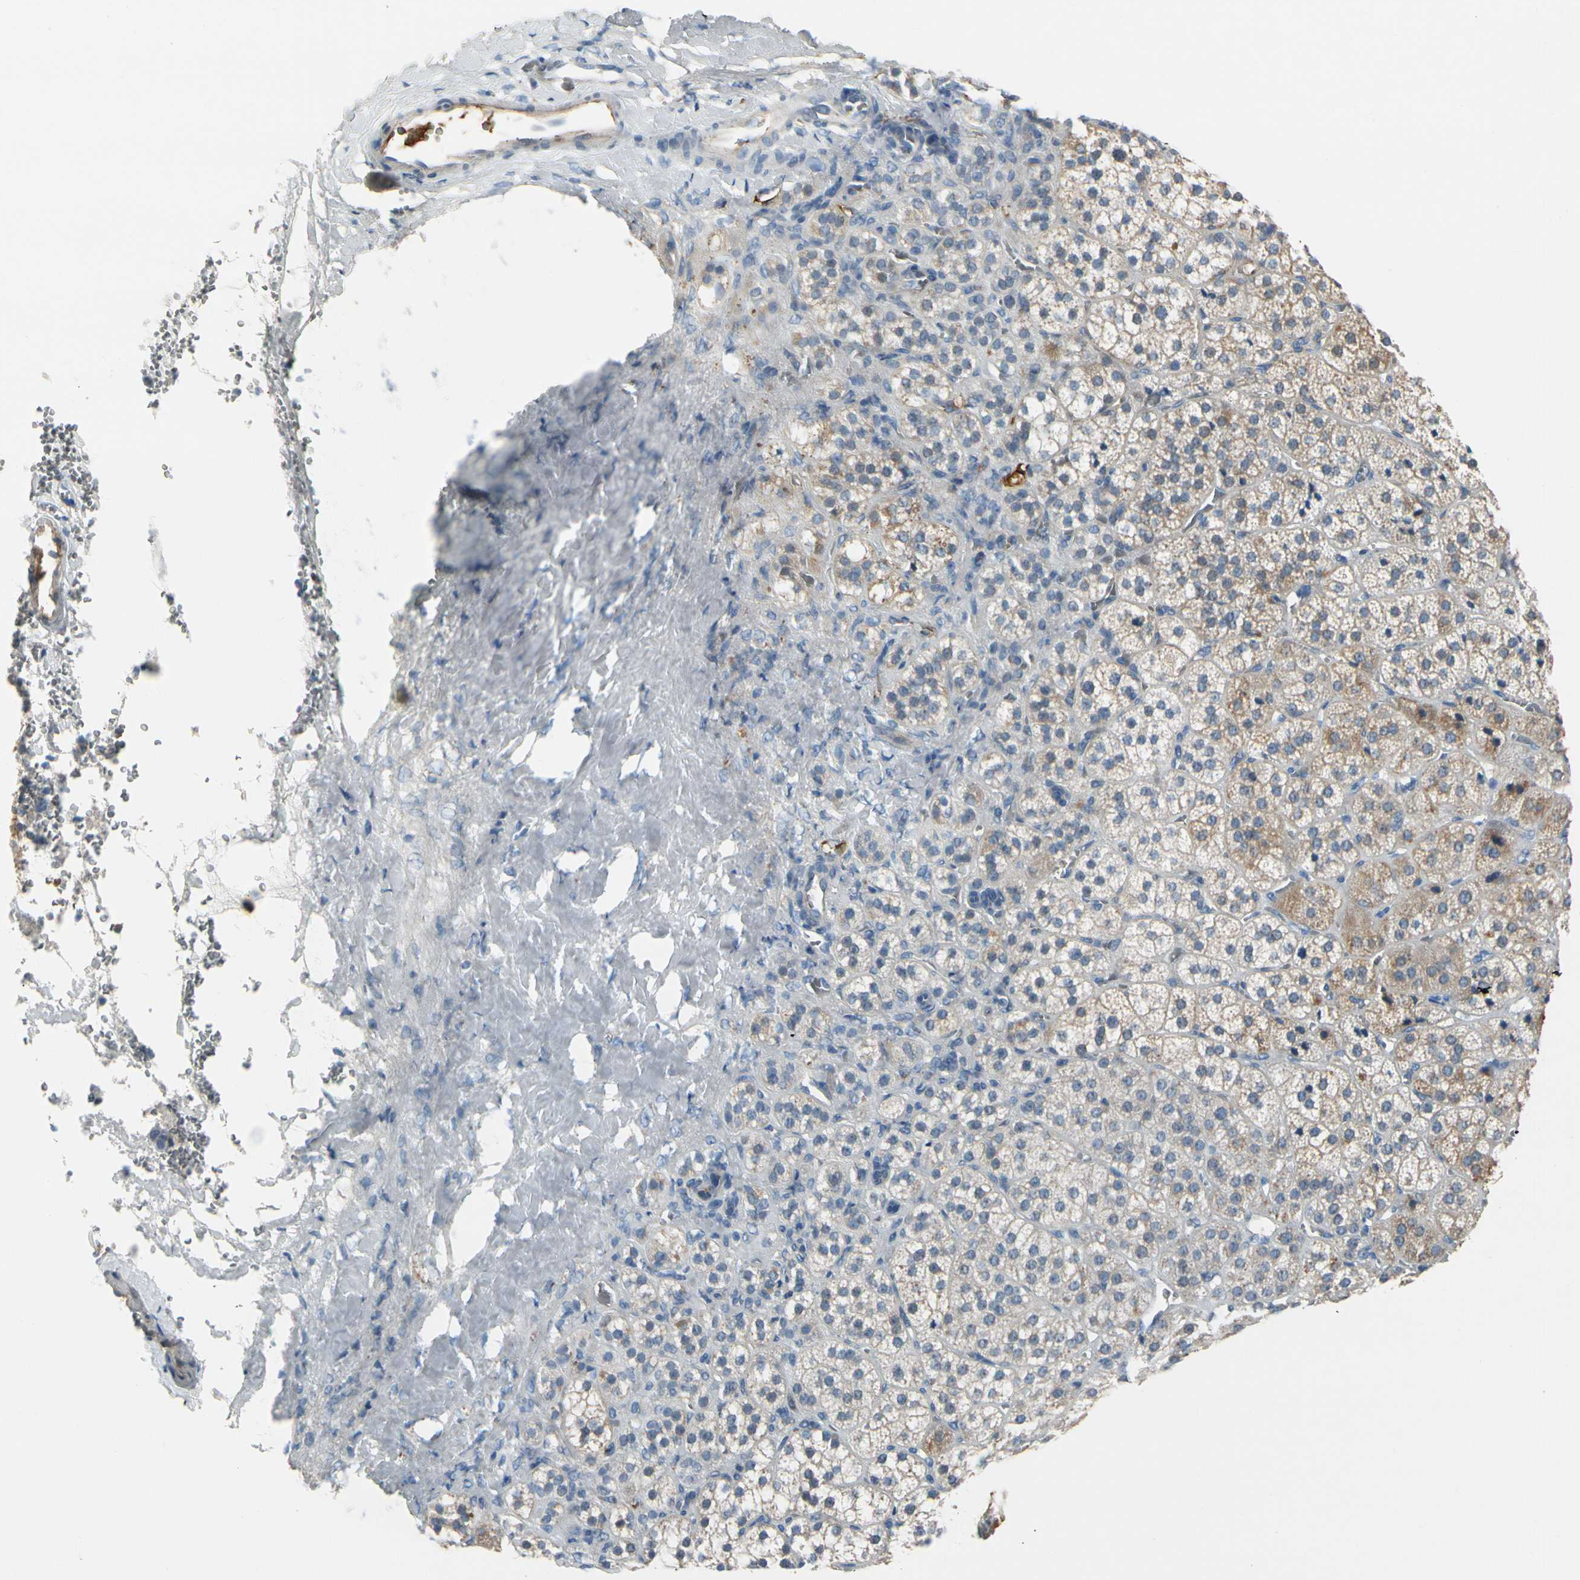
{"staining": {"intensity": "weak", "quantity": "<25%", "location": "cytoplasmic/membranous"}, "tissue": "adrenal gland", "cell_type": "Glandular cells", "image_type": "normal", "snomed": [{"axis": "morphology", "description": "Normal tissue, NOS"}, {"axis": "topography", "description": "Adrenal gland"}], "caption": "Immunohistochemical staining of benign human adrenal gland displays no significant positivity in glandular cells.", "gene": "CNDP1", "patient": {"sex": "female", "age": 71}}